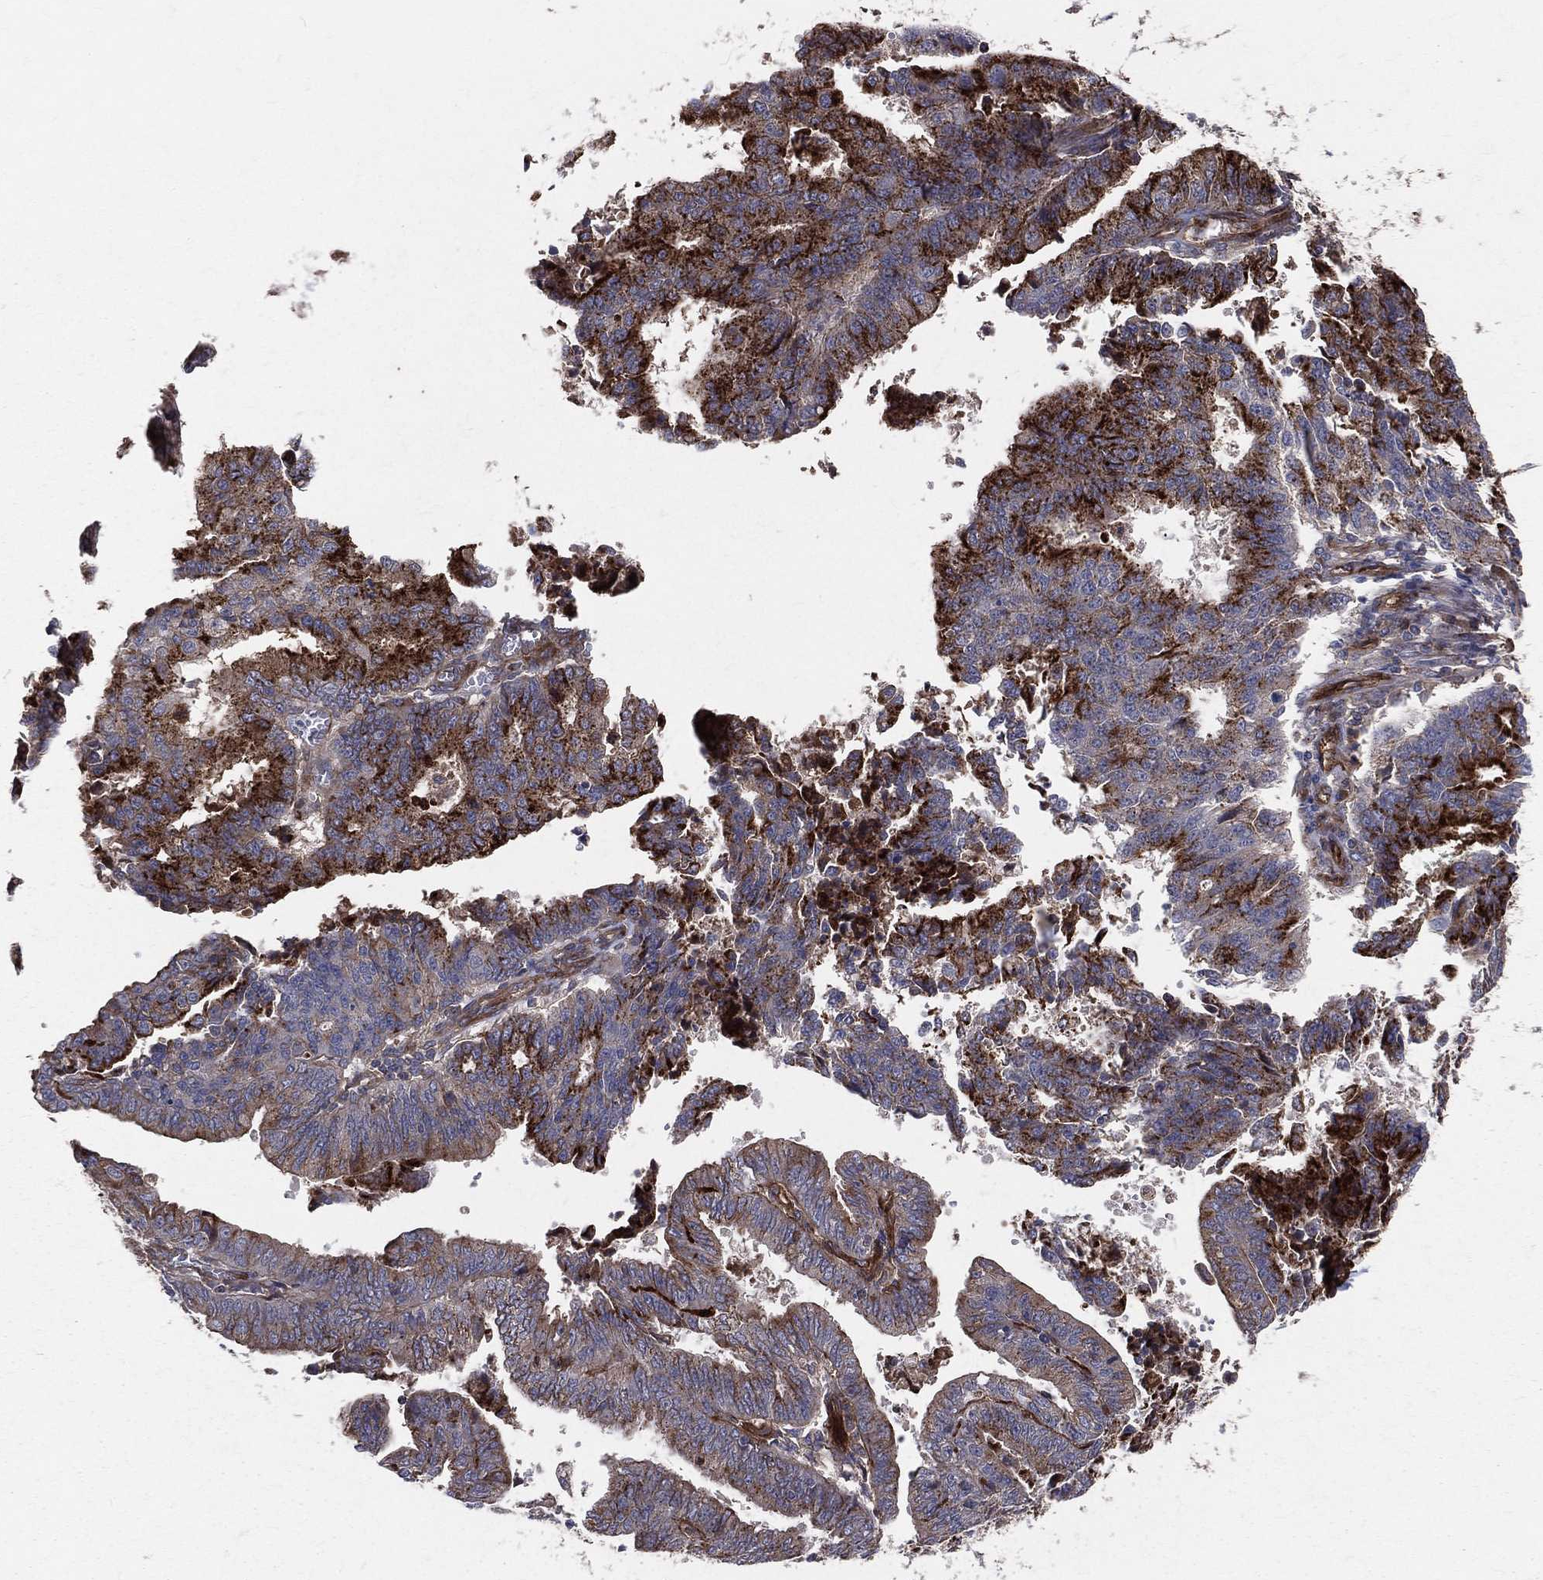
{"staining": {"intensity": "strong", "quantity": ">75%", "location": "cytoplasmic/membranous"}, "tissue": "endometrial cancer", "cell_type": "Tumor cells", "image_type": "cancer", "snomed": [{"axis": "morphology", "description": "Adenocarcinoma, NOS"}, {"axis": "topography", "description": "Endometrium"}], "caption": "There is high levels of strong cytoplasmic/membranous staining in tumor cells of endometrial cancer (adenocarcinoma), as demonstrated by immunohistochemical staining (brown color).", "gene": "ENTPD1", "patient": {"sex": "female", "age": 82}}